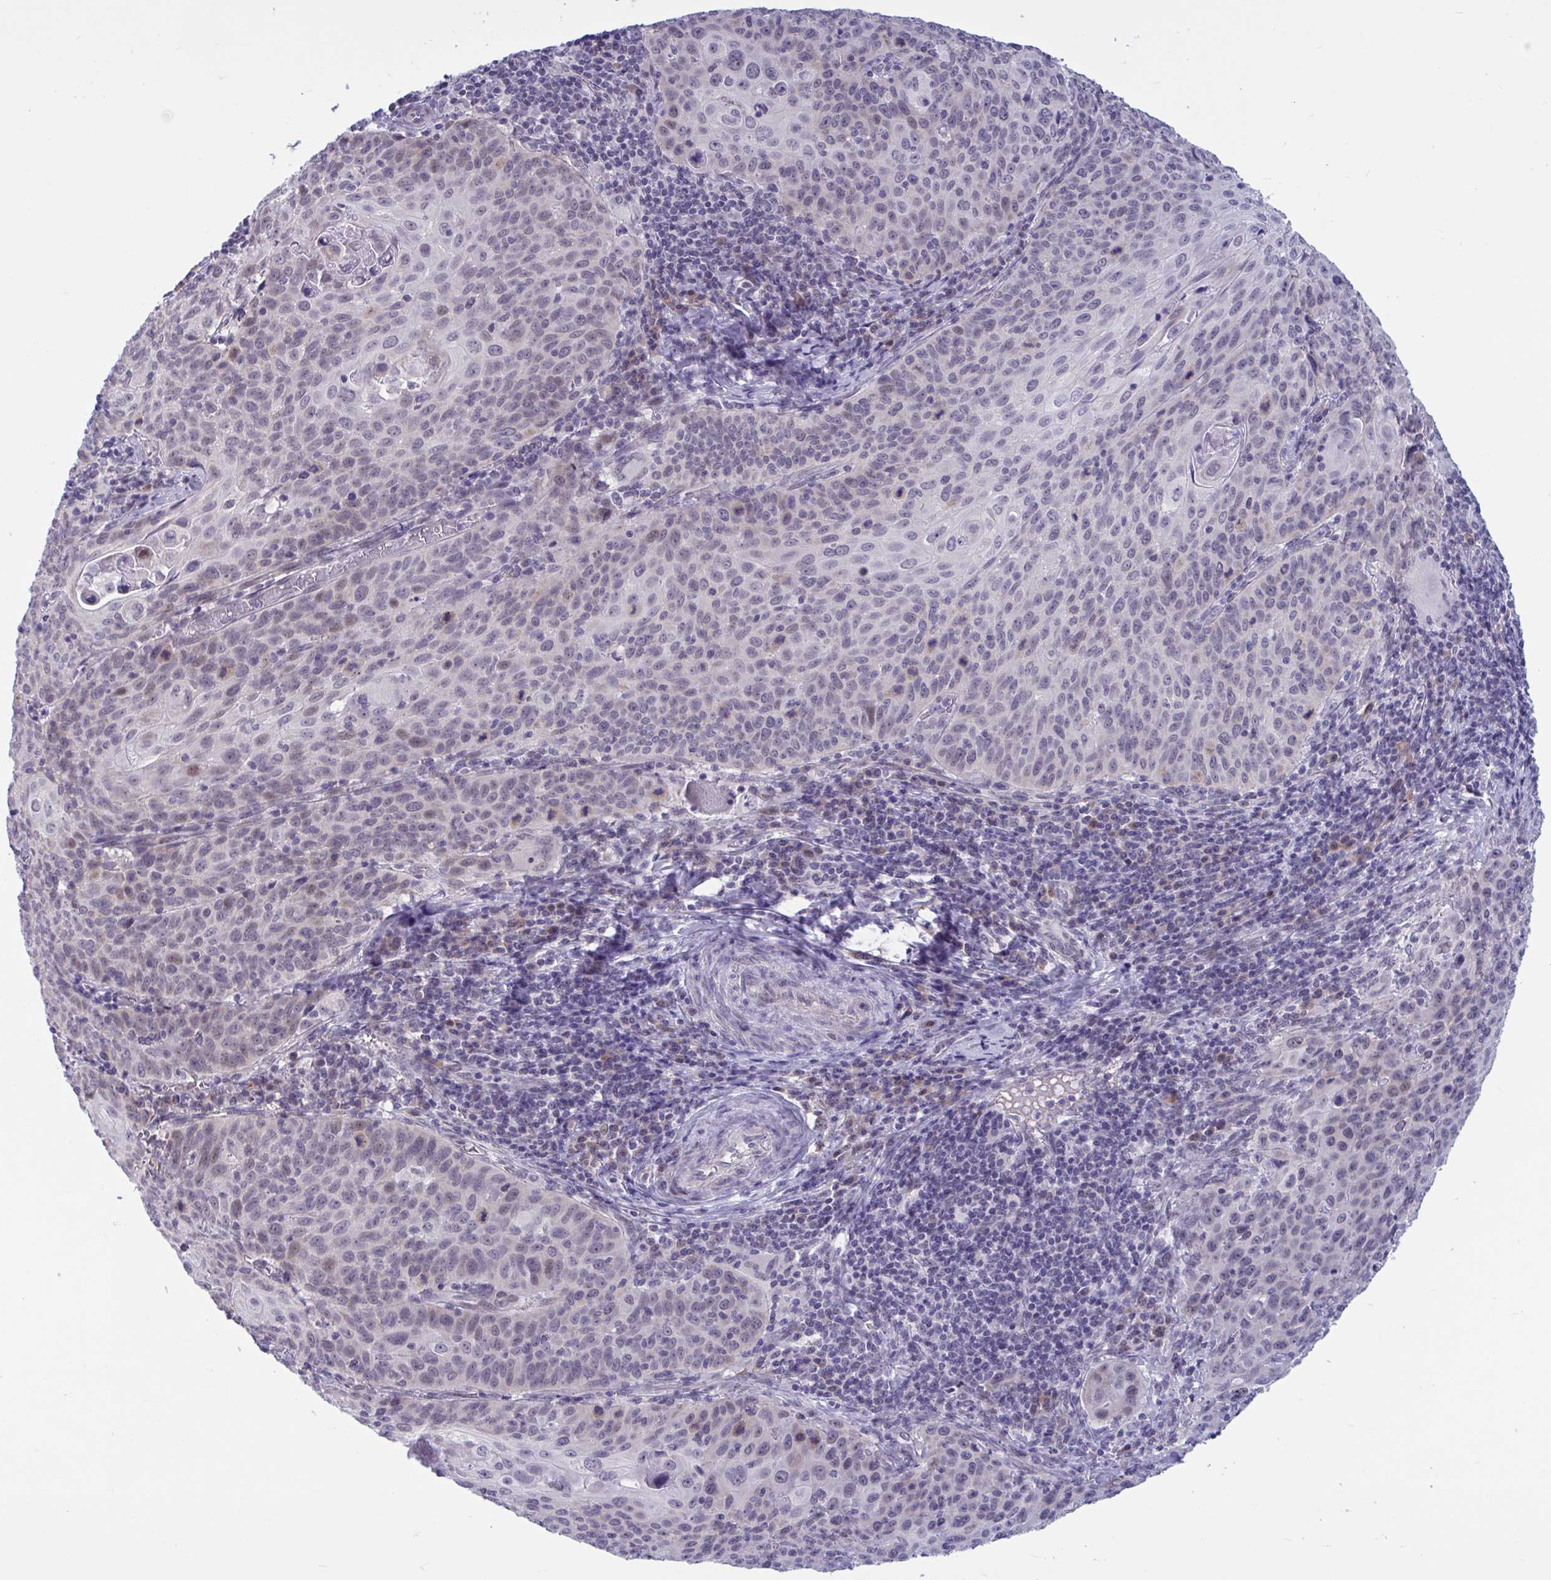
{"staining": {"intensity": "negative", "quantity": "none", "location": "none"}, "tissue": "cervical cancer", "cell_type": "Tumor cells", "image_type": "cancer", "snomed": [{"axis": "morphology", "description": "Squamous cell carcinoma, NOS"}, {"axis": "topography", "description": "Cervix"}], "caption": "Human squamous cell carcinoma (cervical) stained for a protein using IHC exhibits no positivity in tumor cells.", "gene": "CNGB3", "patient": {"sex": "female", "age": 65}}